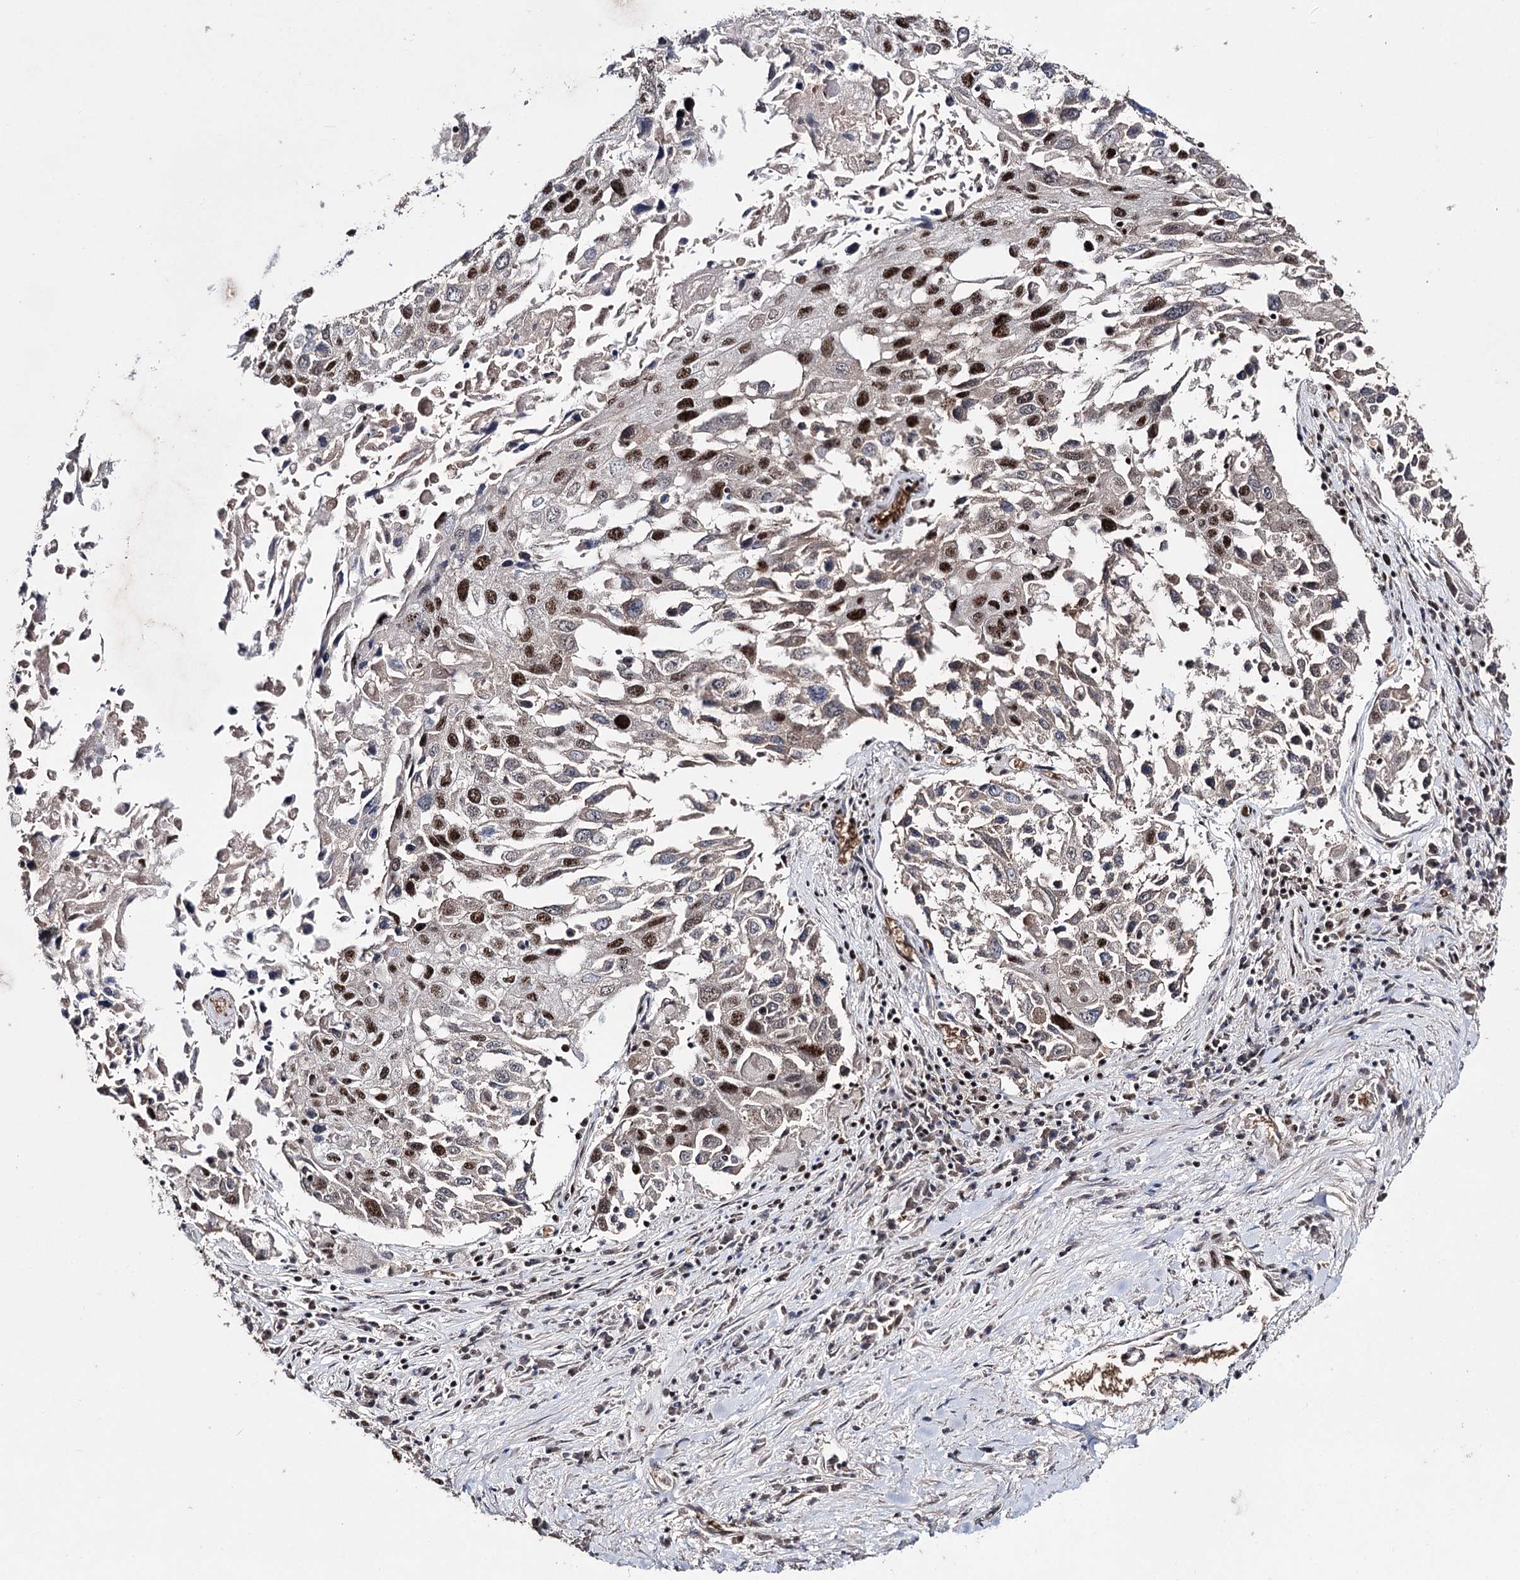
{"staining": {"intensity": "strong", "quantity": "25%-75%", "location": "nuclear"}, "tissue": "lung cancer", "cell_type": "Tumor cells", "image_type": "cancer", "snomed": [{"axis": "morphology", "description": "Squamous cell carcinoma, NOS"}, {"axis": "topography", "description": "Lung"}], "caption": "Protein expression analysis of lung squamous cell carcinoma demonstrates strong nuclear expression in approximately 25%-75% of tumor cells.", "gene": "PRPF40A", "patient": {"sex": "male", "age": 65}}